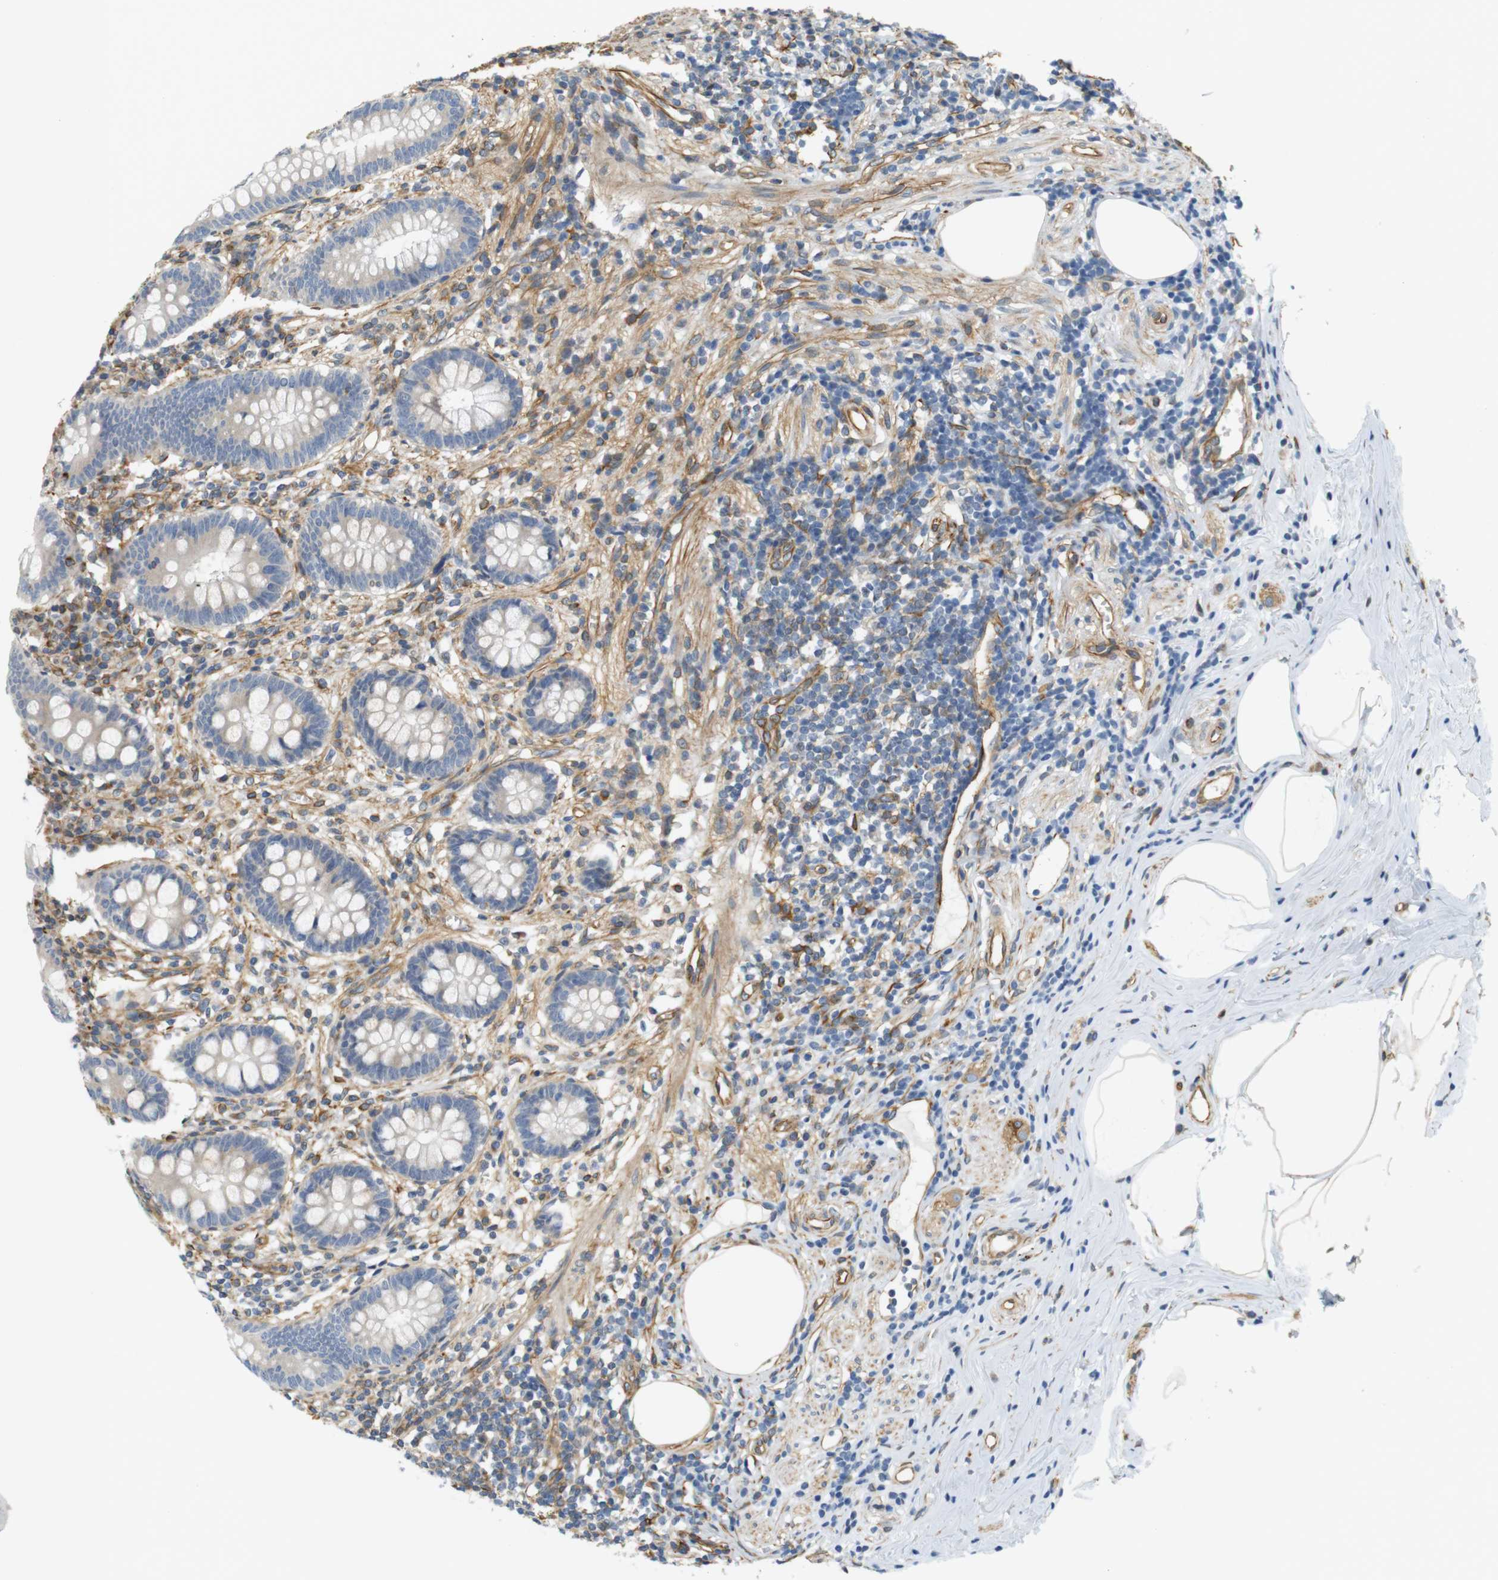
{"staining": {"intensity": "weak", "quantity": "<25%", "location": "cytoplasmic/membranous"}, "tissue": "appendix", "cell_type": "Glandular cells", "image_type": "normal", "snomed": [{"axis": "morphology", "description": "Normal tissue, NOS"}, {"axis": "topography", "description": "Appendix"}], "caption": "DAB immunohistochemical staining of benign appendix exhibits no significant staining in glandular cells. (DAB (3,3'-diaminobenzidine) IHC visualized using brightfield microscopy, high magnification).", "gene": "CYTH3", "patient": {"sex": "female", "age": 50}}